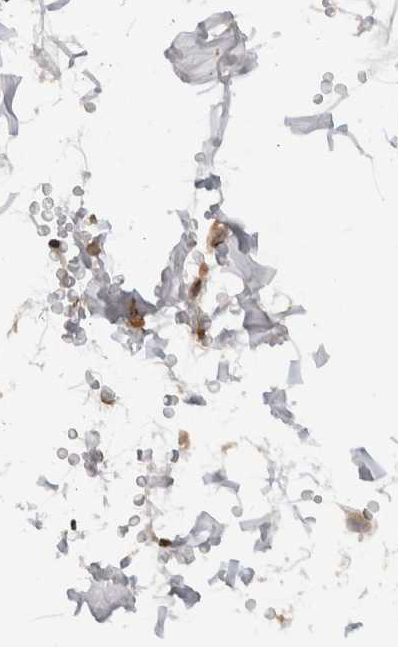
{"staining": {"intensity": "moderate", "quantity": ">75%", "location": "cytoplasmic/membranous,nuclear"}, "tissue": "adipose tissue", "cell_type": "Adipocytes", "image_type": "normal", "snomed": [{"axis": "morphology", "description": "Normal tissue, NOS"}, {"axis": "topography", "description": "Soft tissue"}], "caption": "Moderate cytoplasmic/membranous,nuclear protein staining is appreciated in about >75% of adipocytes in adipose tissue. (IHC, brightfield microscopy, high magnification).", "gene": "TOR1B", "patient": {"sex": "male", "age": 72}}